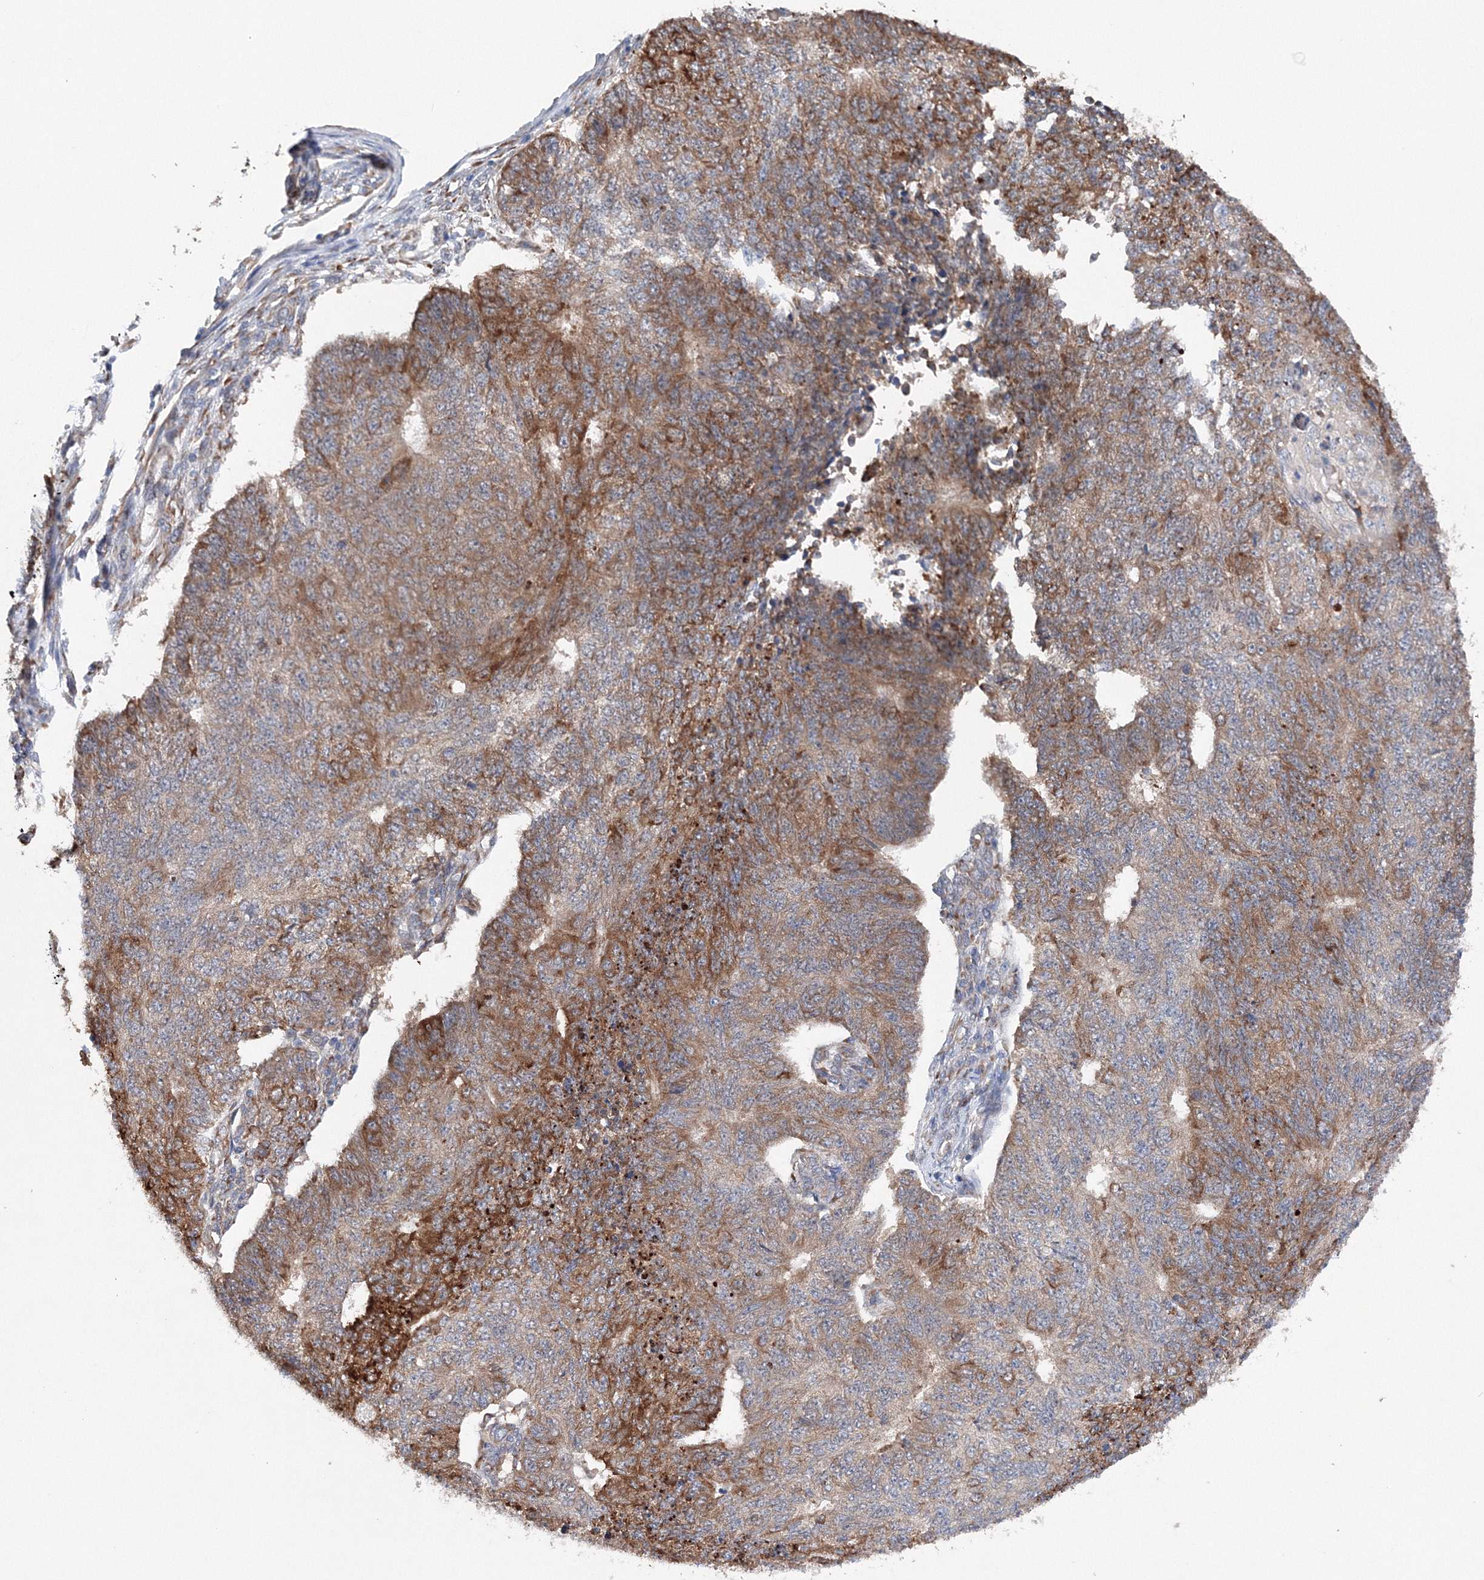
{"staining": {"intensity": "strong", "quantity": "25%-75%", "location": "cytoplasmic/membranous"}, "tissue": "endometrial cancer", "cell_type": "Tumor cells", "image_type": "cancer", "snomed": [{"axis": "morphology", "description": "Adenocarcinoma, NOS"}, {"axis": "topography", "description": "Endometrium"}], "caption": "There is high levels of strong cytoplasmic/membranous expression in tumor cells of endometrial adenocarcinoma, as demonstrated by immunohistochemical staining (brown color).", "gene": "DIS3L2", "patient": {"sex": "female", "age": 32}}